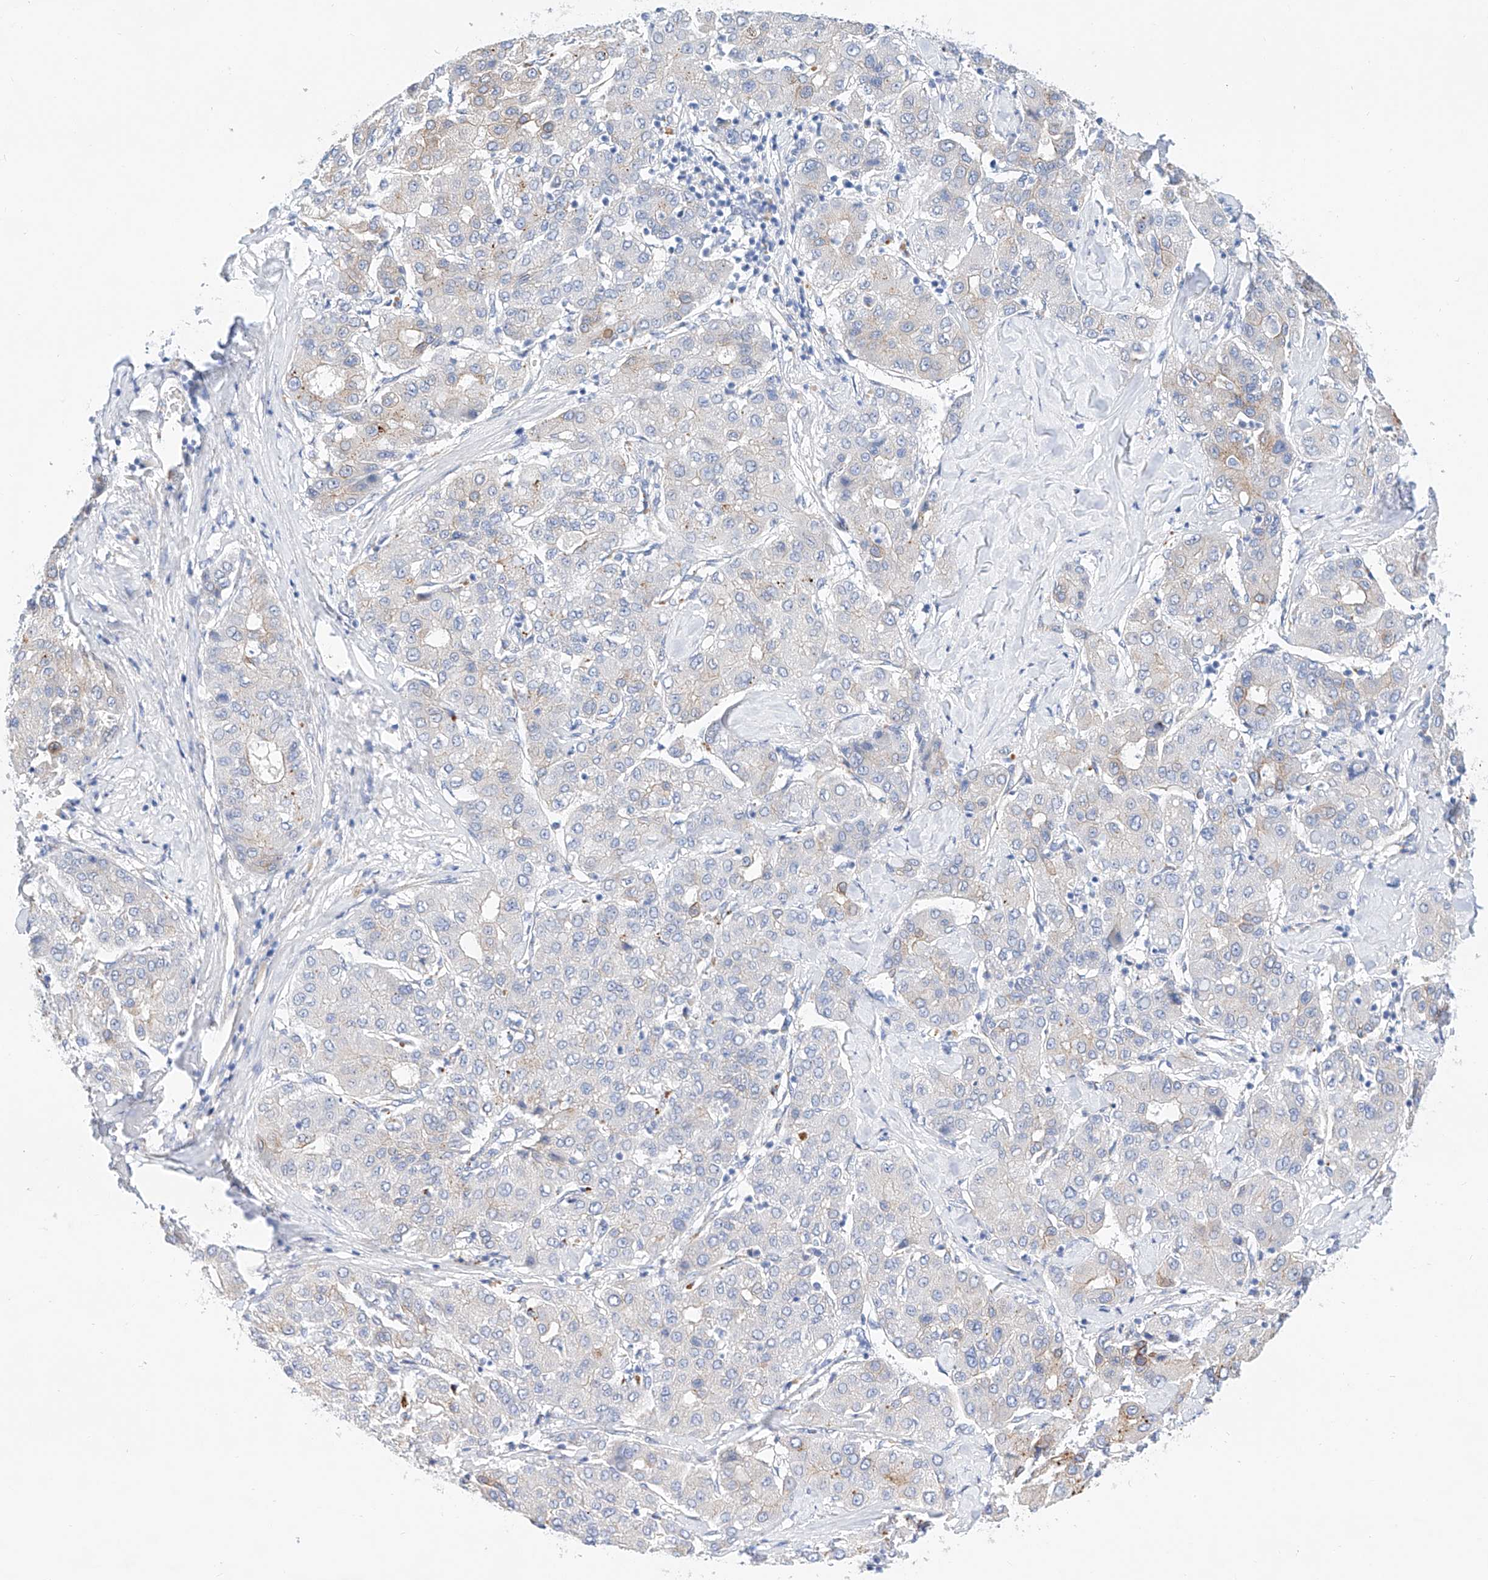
{"staining": {"intensity": "negative", "quantity": "none", "location": "none"}, "tissue": "liver cancer", "cell_type": "Tumor cells", "image_type": "cancer", "snomed": [{"axis": "morphology", "description": "Carcinoma, Hepatocellular, NOS"}, {"axis": "topography", "description": "Liver"}], "caption": "High power microscopy histopathology image of an immunohistochemistry (IHC) histopathology image of hepatocellular carcinoma (liver), revealing no significant staining in tumor cells.", "gene": "SBSPON", "patient": {"sex": "male", "age": 65}}